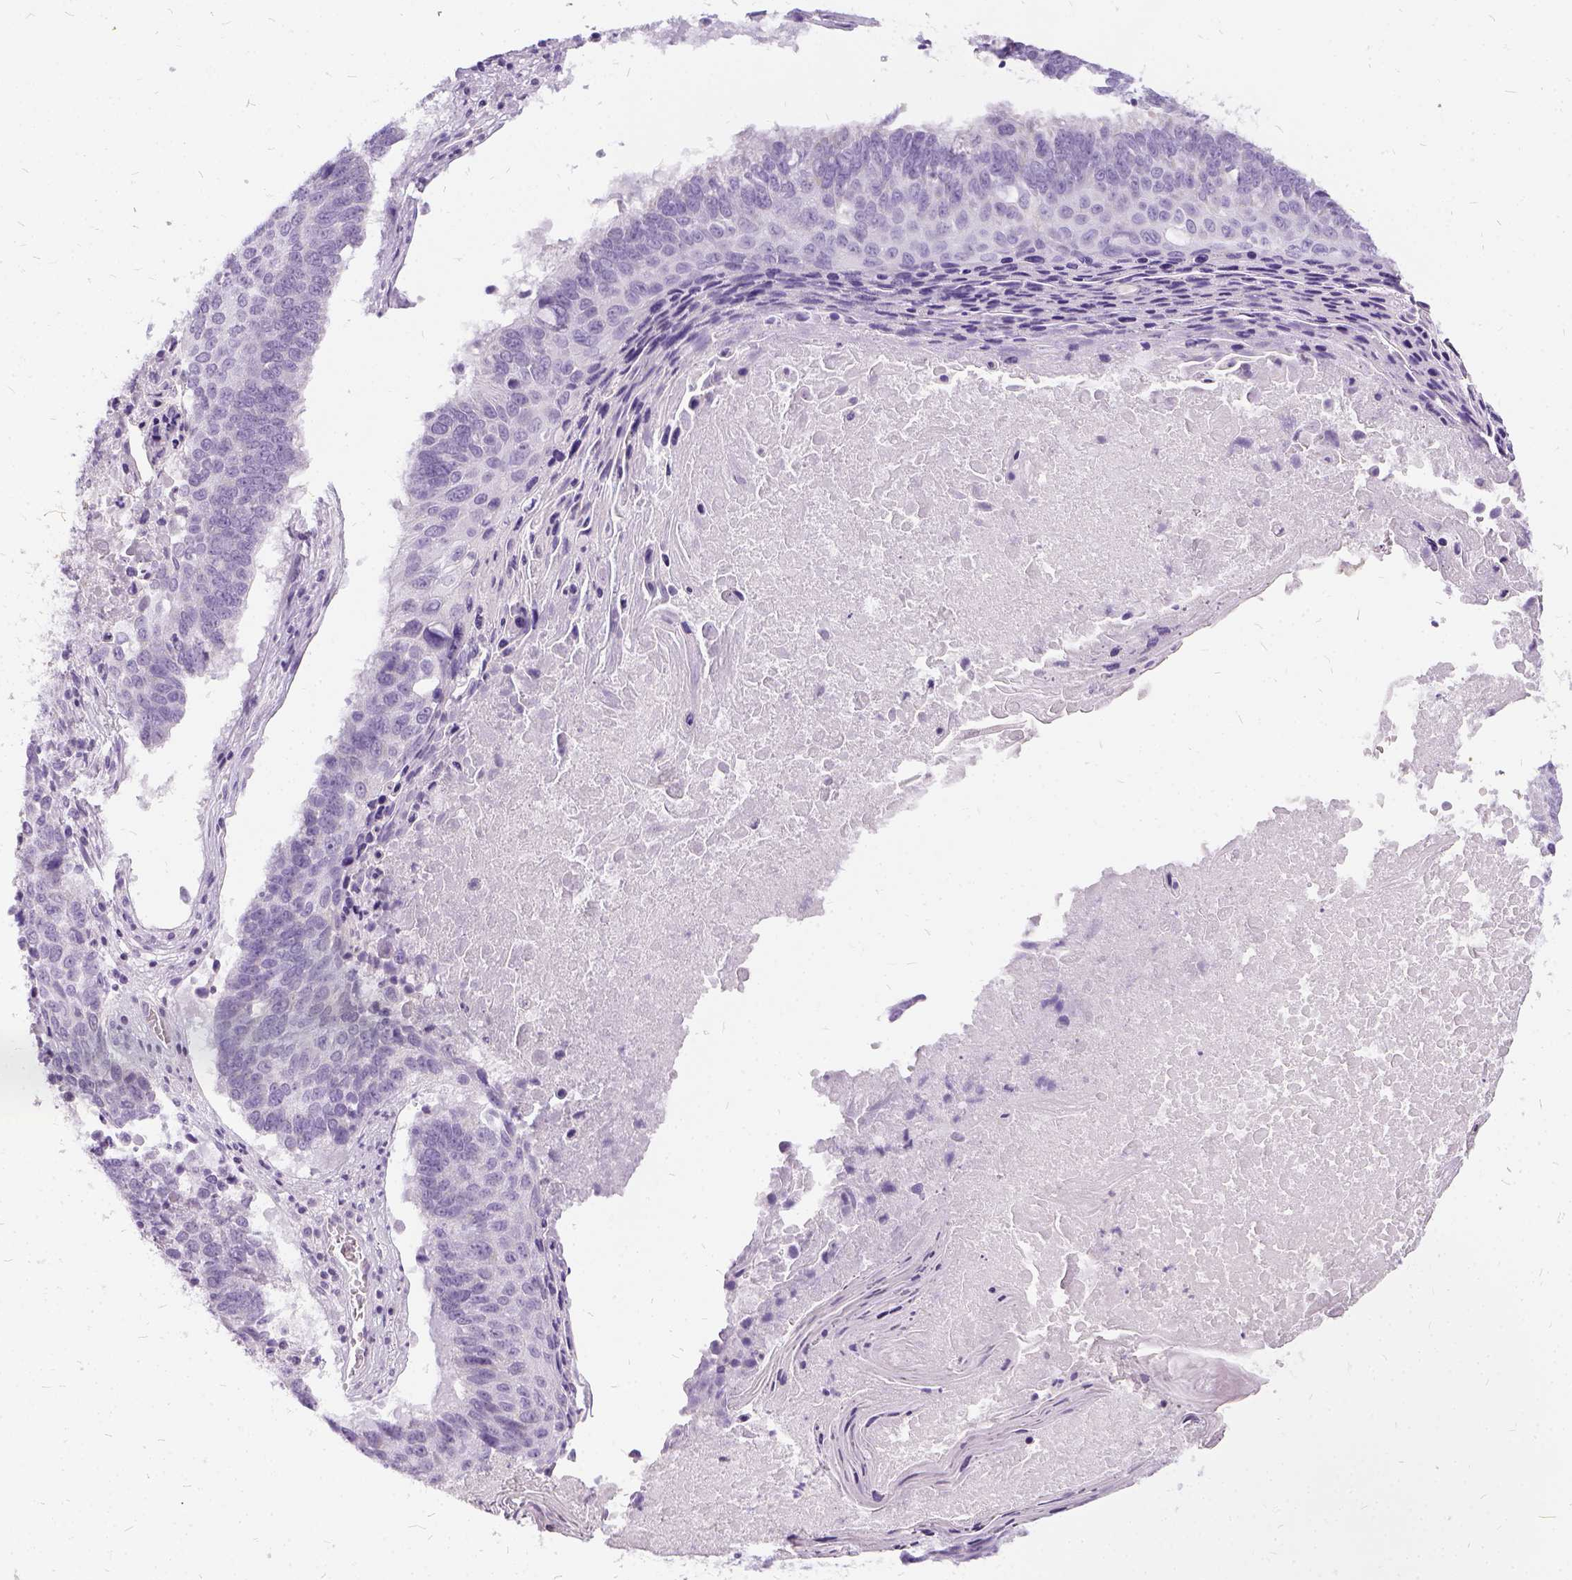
{"staining": {"intensity": "negative", "quantity": "none", "location": "none"}, "tissue": "lung cancer", "cell_type": "Tumor cells", "image_type": "cancer", "snomed": [{"axis": "morphology", "description": "Squamous cell carcinoma, NOS"}, {"axis": "topography", "description": "Lung"}], "caption": "DAB (3,3'-diaminobenzidine) immunohistochemical staining of lung cancer (squamous cell carcinoma) reveals no significant positivity in tumor cells.", "gene": "FDX1", "patient": {"sex": "male", "age": 73}}